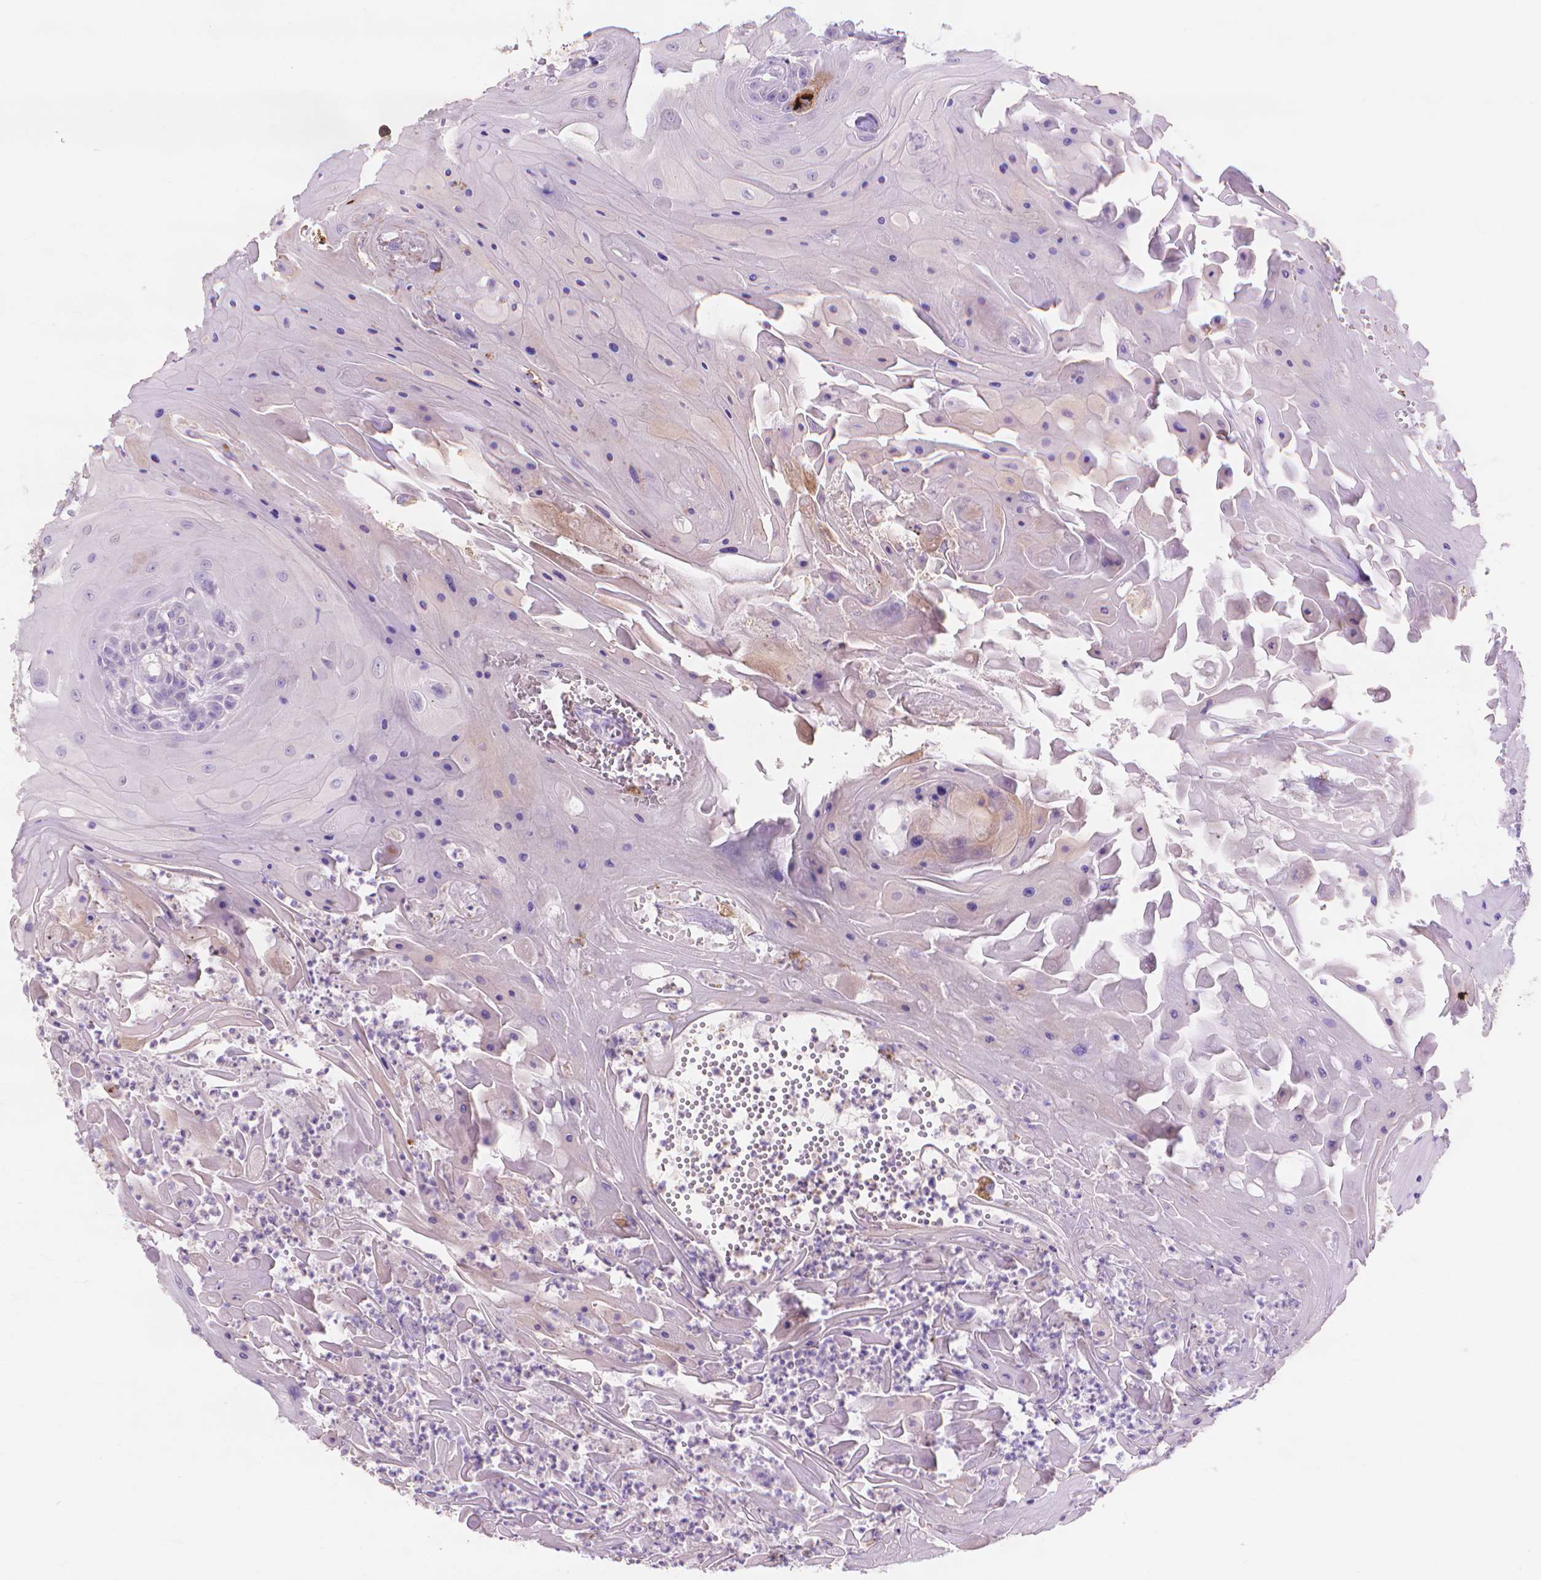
{"staining": {"intensity": "negative", "quantity": "none", "location": "none"}, "tissue": "head and neck cancer", "cell_type": "Tumor cells", "image_type": "cancer", "snomed": [{"axis": "morphology", "description": "Squamous cell carcinoma, NOS"}, {"axis": "topography", "description": "Skin"}, {"axis": "topography", "description": "Head-Neck"}], "caption": "DAB immunohistochemical staining of squamous cell carcinoma (head and neck) exhibits no significant staining in tumor cells. (Stains: DAB immunohistochemistry (IHC) with hematoxylin counter stain, Microscopy: brightfield microscopy at high magnification).", "gene": "MMP11", "patient": {"sex": "male", "age": 80}}